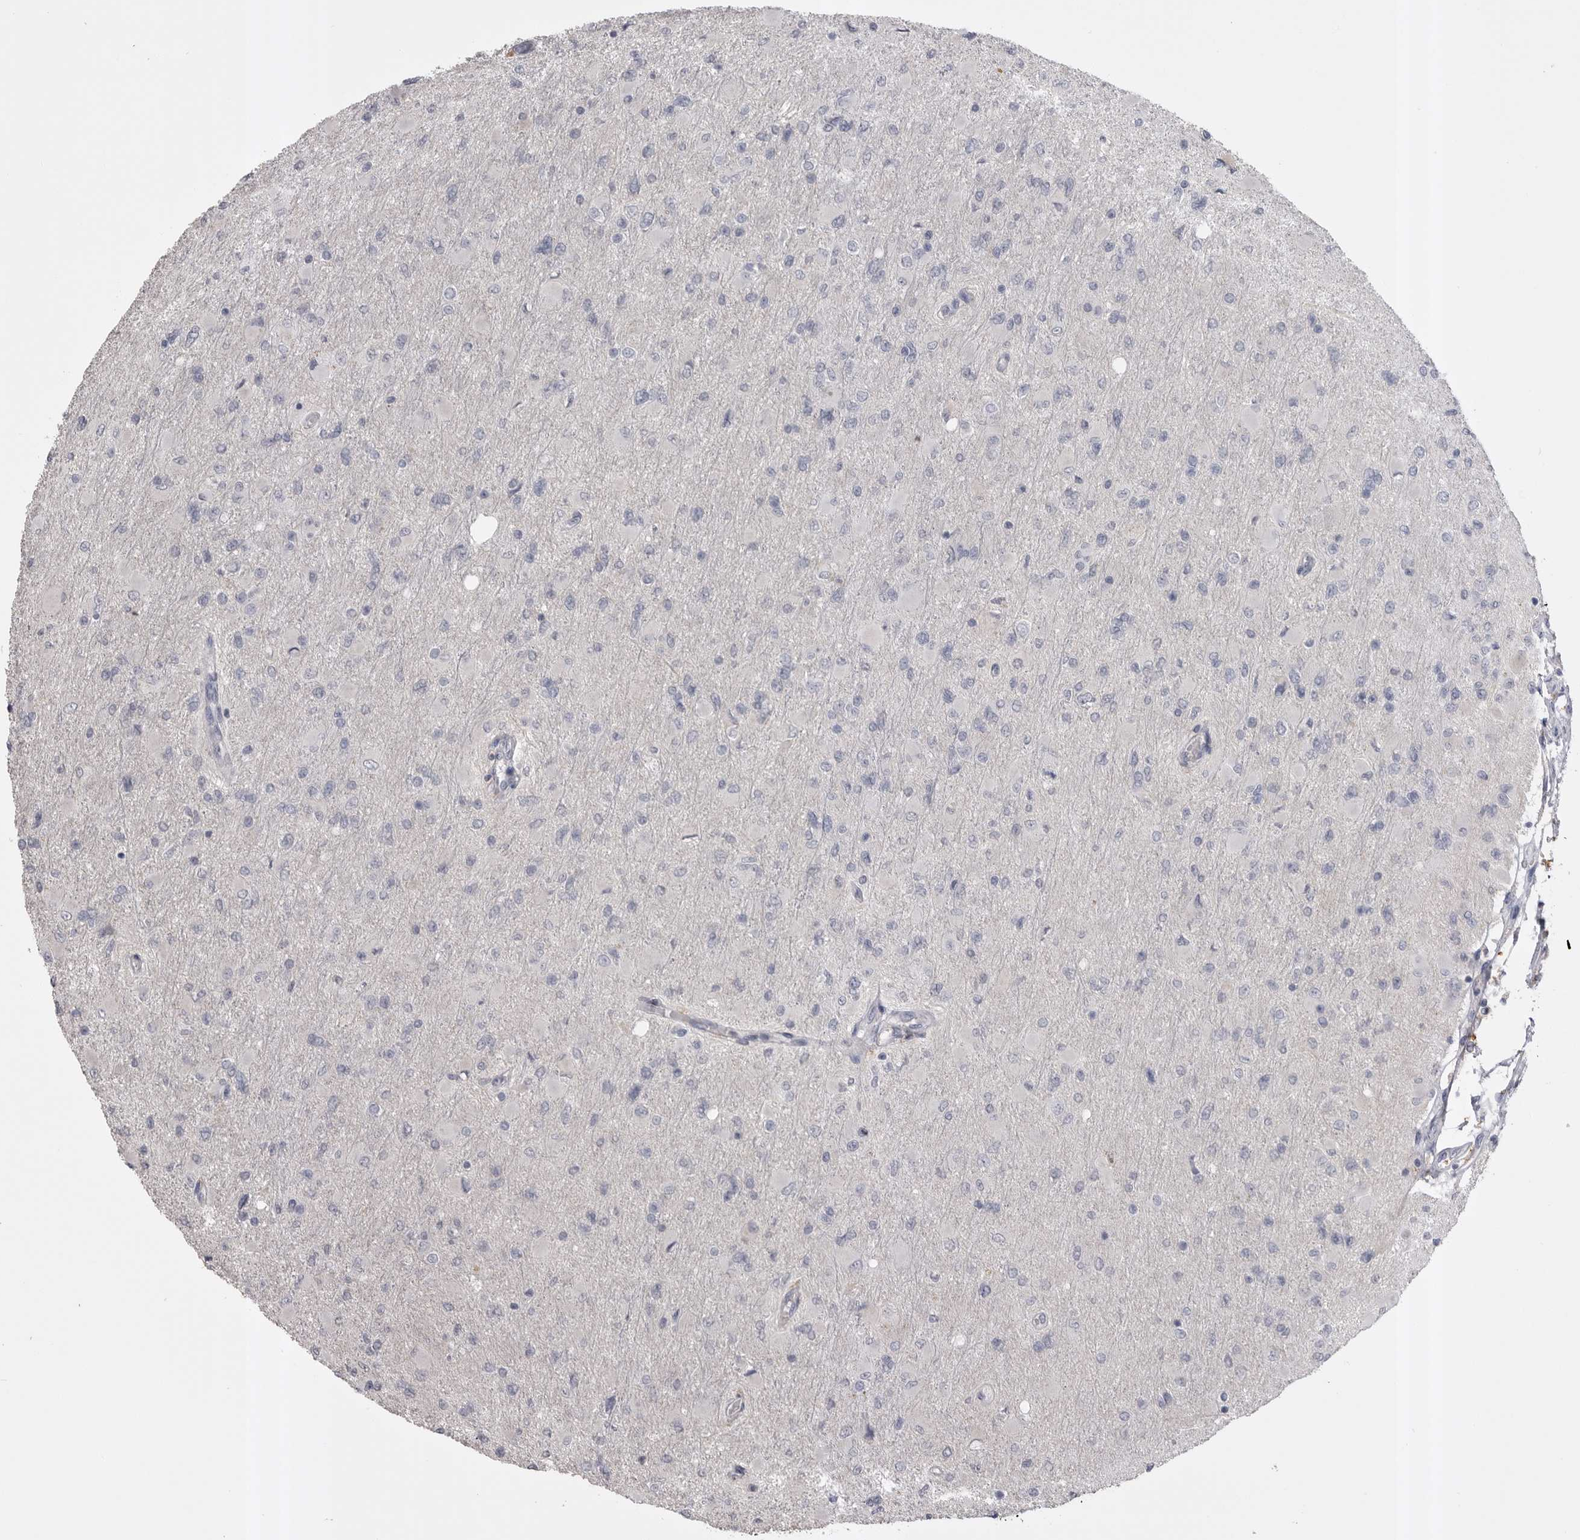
{"staining": {"intensity": "negative", "quantity": "none", "location": "none"}, "tissue": "glioma", "cell_type": "Tumor cells", "image_type": "cancer", "snomed": [{"axis": "morphology", "description": "Glioma, malignant, High grade"}, {"axis": "topography", "description": "Cerebral cortex"}], "caption": "Immunohistochemistry image of human glioma stained for a protein (brown), which shows no positivity in tumor cells. Nuclei are stained in blue.", "gene": "AHSG", "patient": {"sex": "female", "age": 36}}